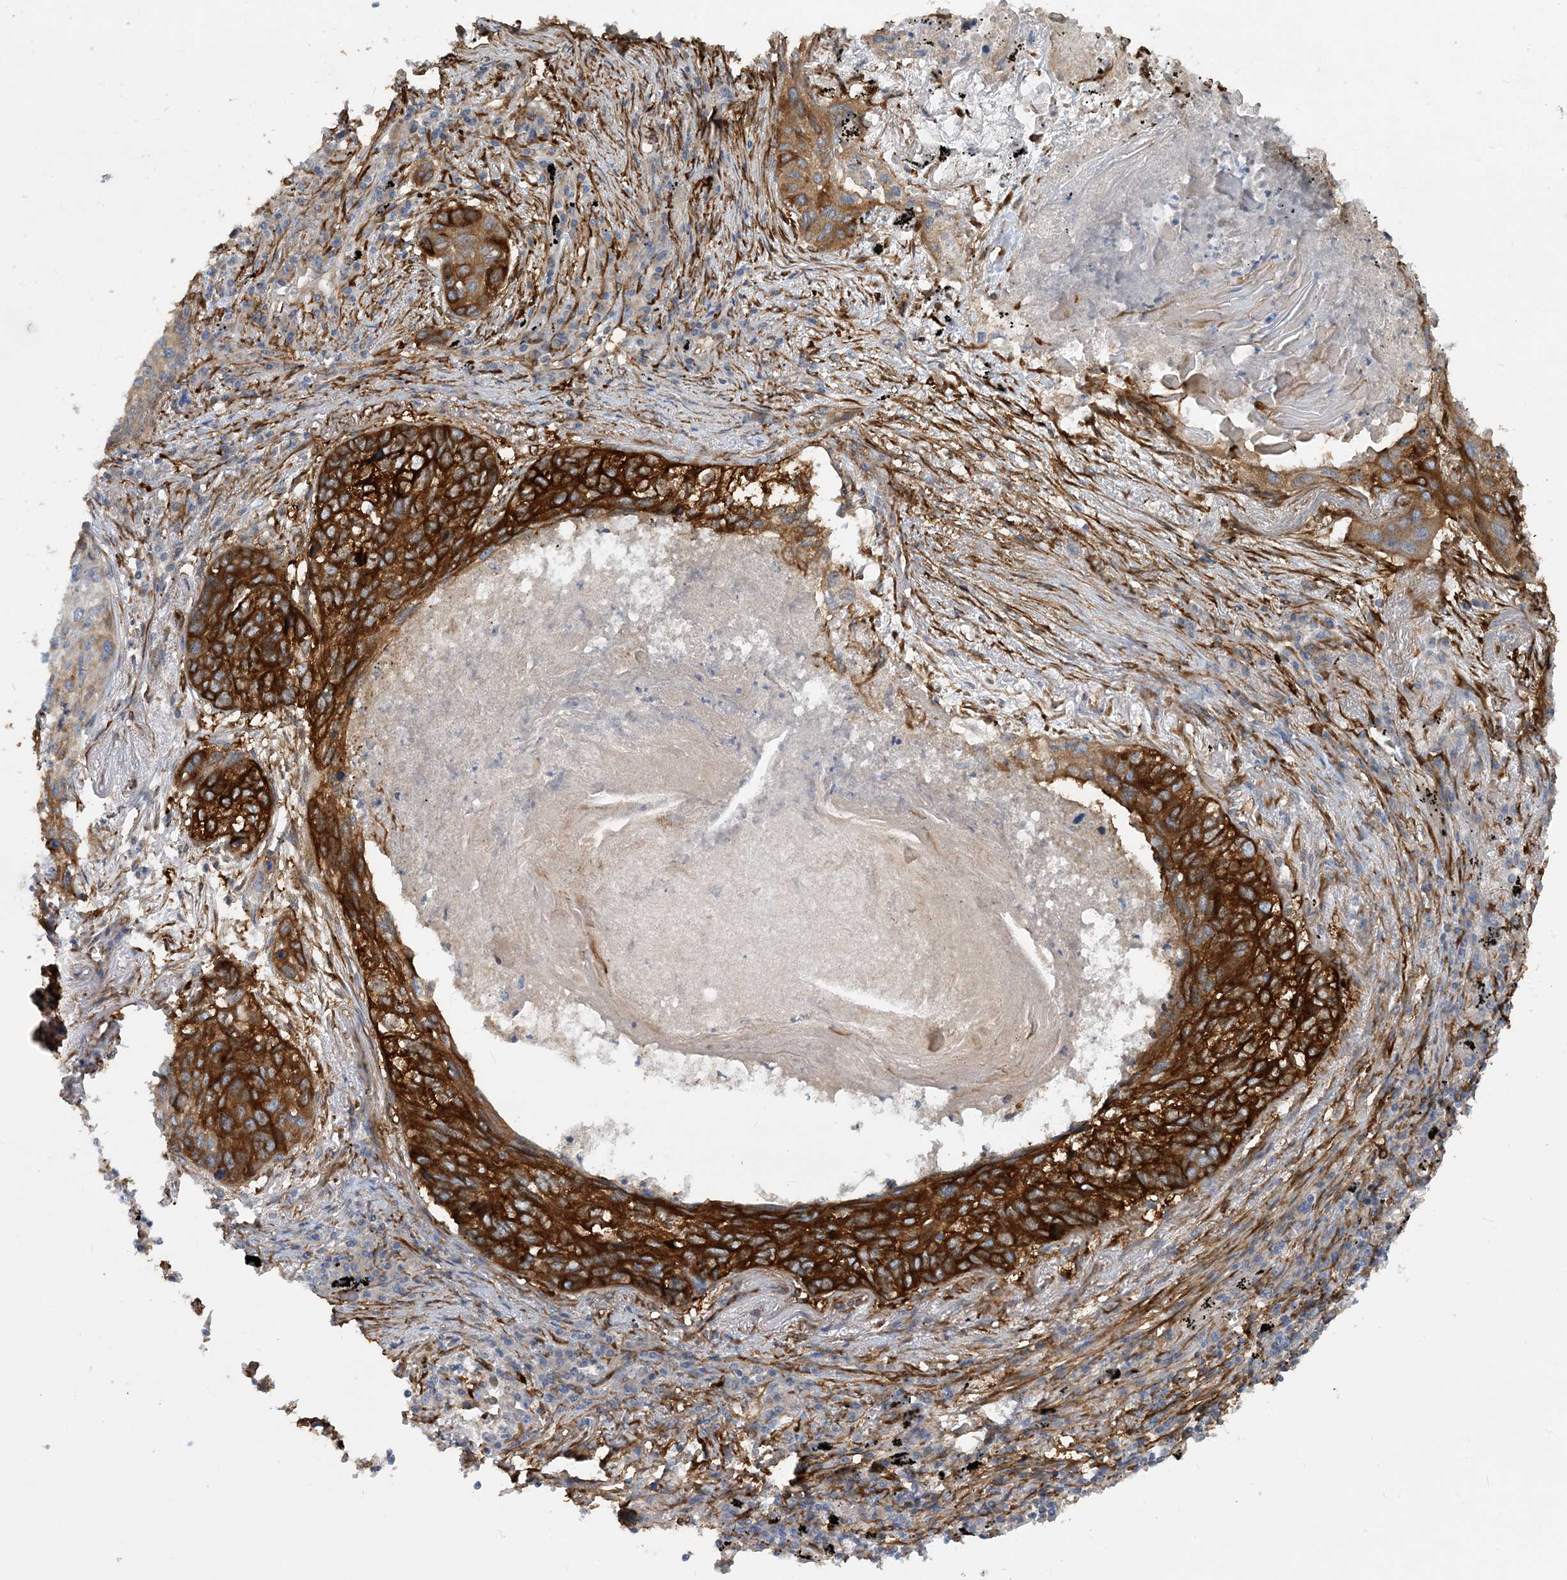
{"staining": {"intensity": "strong", "quantity": ">75%", "location": "cytoplasmic/membranous"}, "tissue": "lung cancer", "cell_type": "Tumor cells", "image_type": "cancer", "snomed": [{"axis": "morphology", "description": "Squamous cell carcinoma, NOS"}, {"axis": "topography", "description": "Lung"}], "caption": "Lung squamous cell carcinoma stained for a protein (brown) demonstrates strong cytoplasmic/membranous positive positivity in about >75% of tumor cells.", "gene": "EIF2A", "patient": {"sex": "female", "age": 63}}